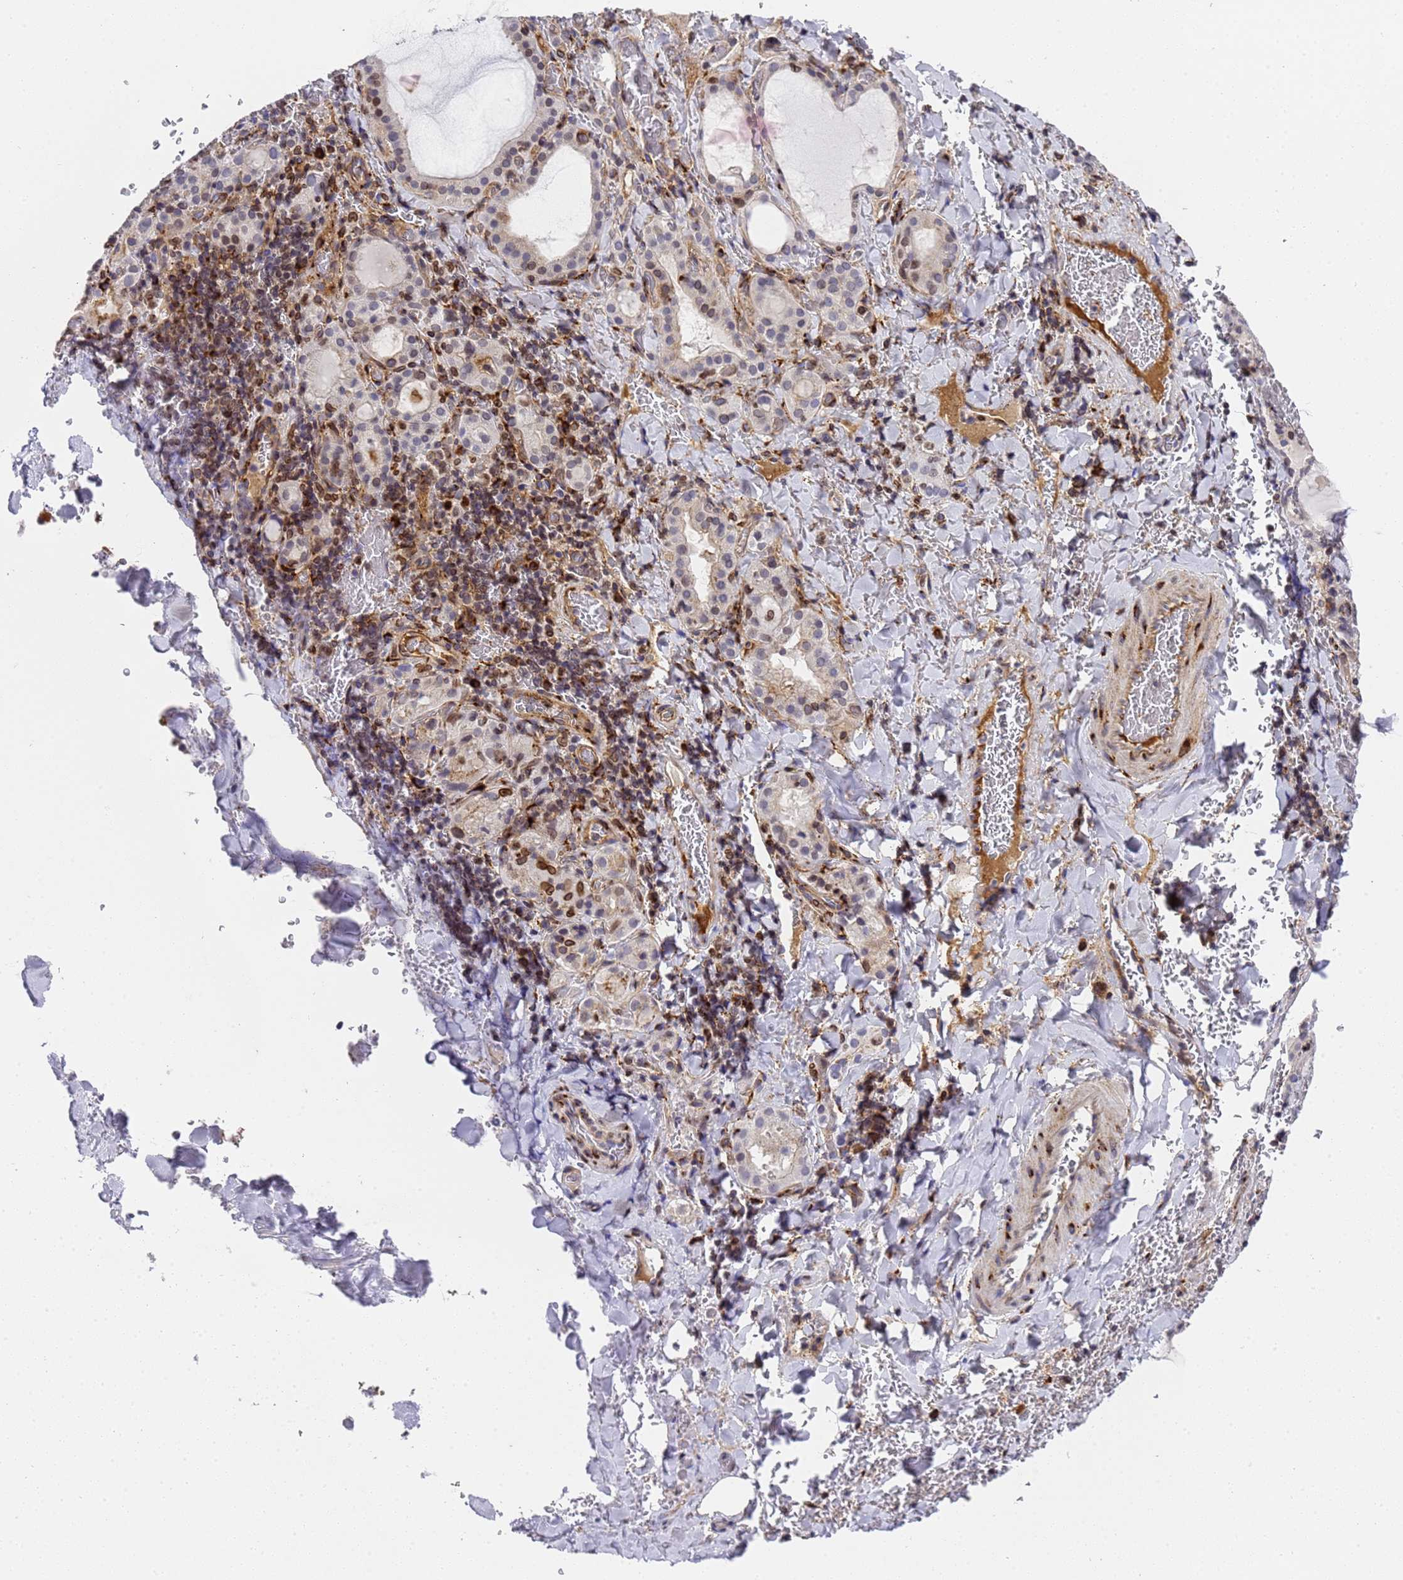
{"staining": {"intensity": "weak", "quantity": "<25%", "location": "nuclear"}, "tissue": "thyroid gland", "cell_type": "Glandular cells", "image_type": "normal", "snomed": [{"axis": "morphology", "description": "Normal tissue, NOS"}, {"axis": "topography", "description": "Thyroid gland"}], "caption": "An image of thyroid gland stained for a protein shows no brown staining in glandular cells.", "gene": "IGFBP7", "patient": {"sex": "female", "age": 39}}